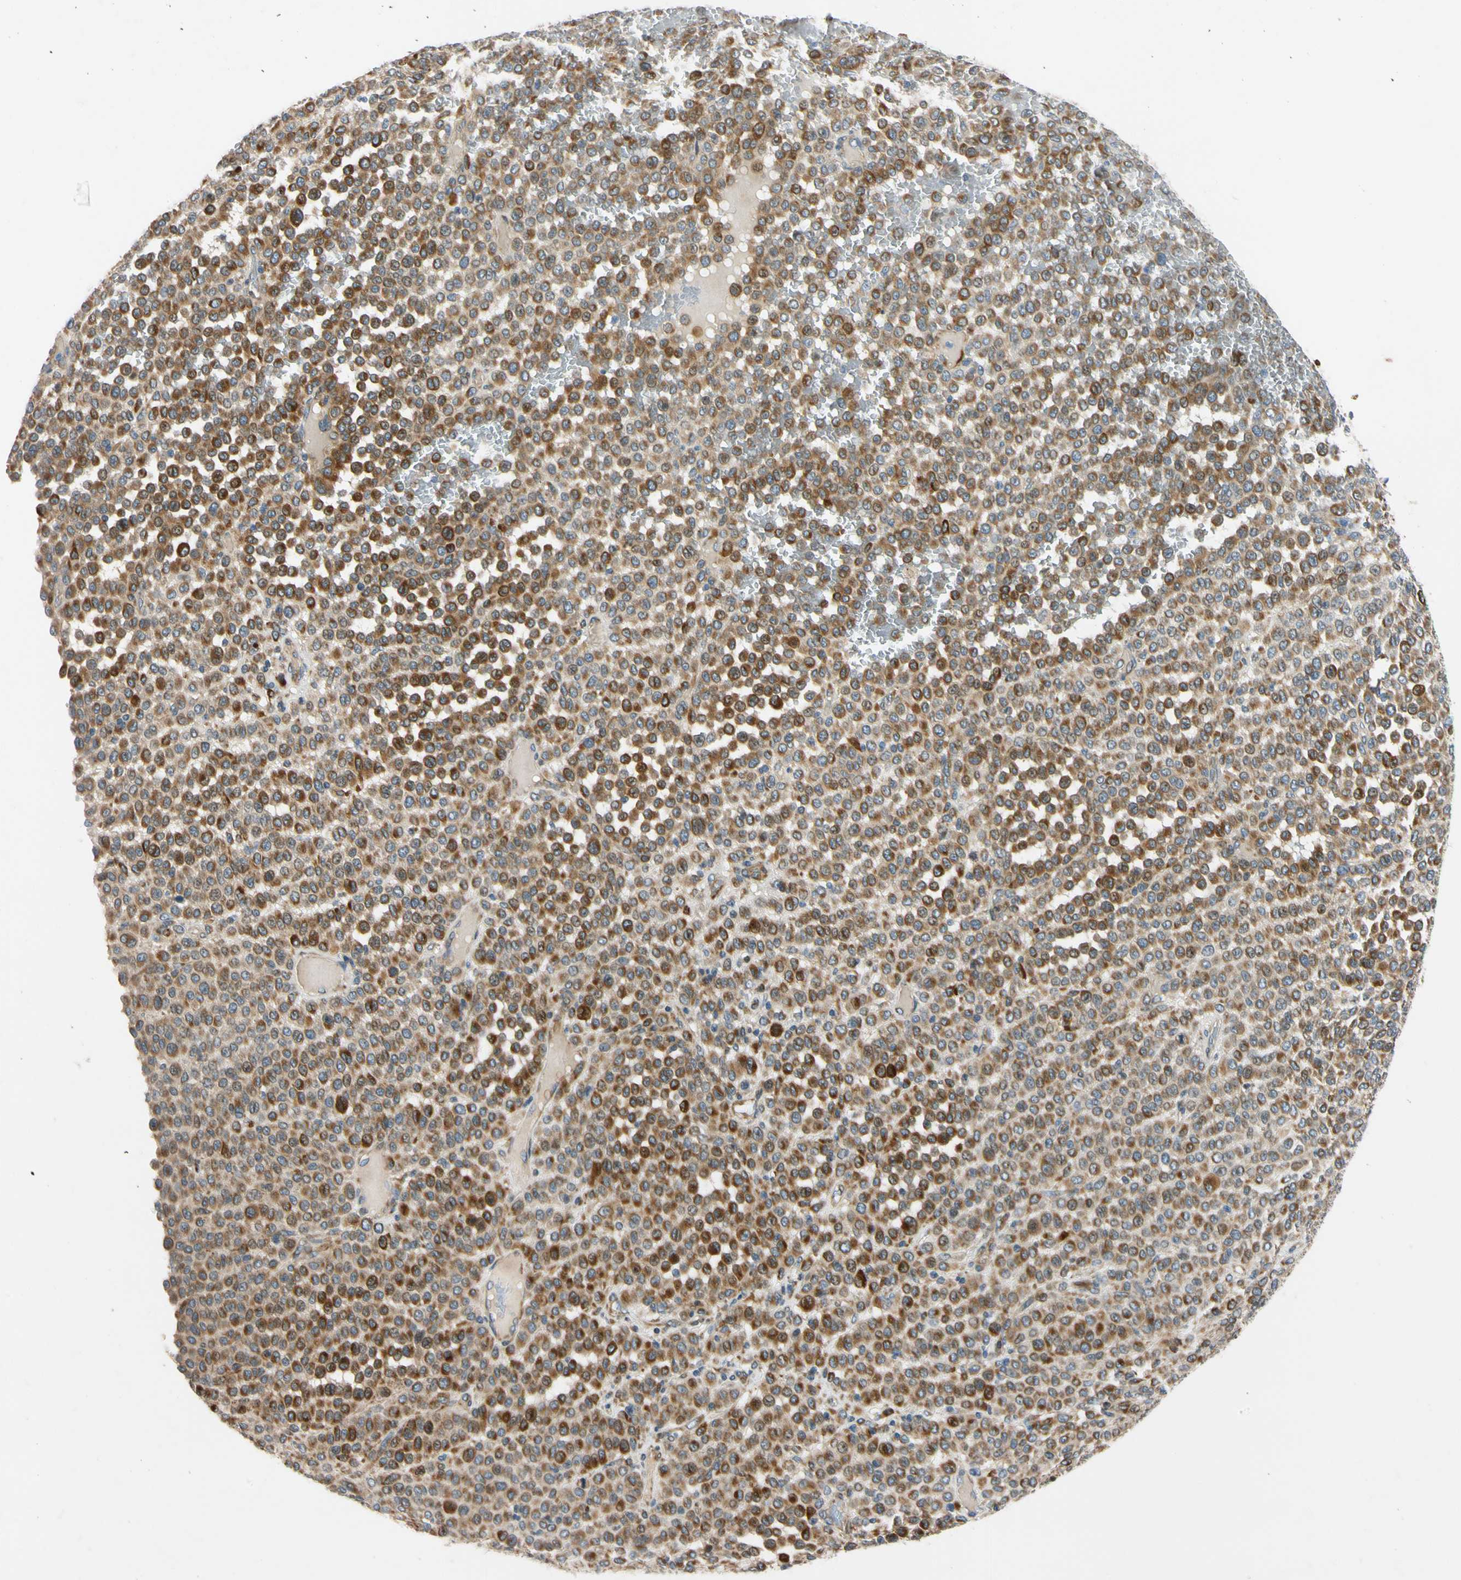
{"staining": {"intensity": "strong", "quantity": ">75%", "location": "cytoplasmic/membranous"}, "tissue": "melanoma", "cell_type": "Tumor cells", "image_type": "cancer", "snomed": [{"axis": "morphology", "description": "Malignant melanoma, Metastatic site"}, {"axis": "topography", "description": "Pancreas"}], "caption": "Malignant melanoma (metastatic site) tissue exhibits strong cytoplasmic/membranous expression in about >75% of tumor cells", "gene": "MST1R", "patient": {"sex": "female", "age": 30}}